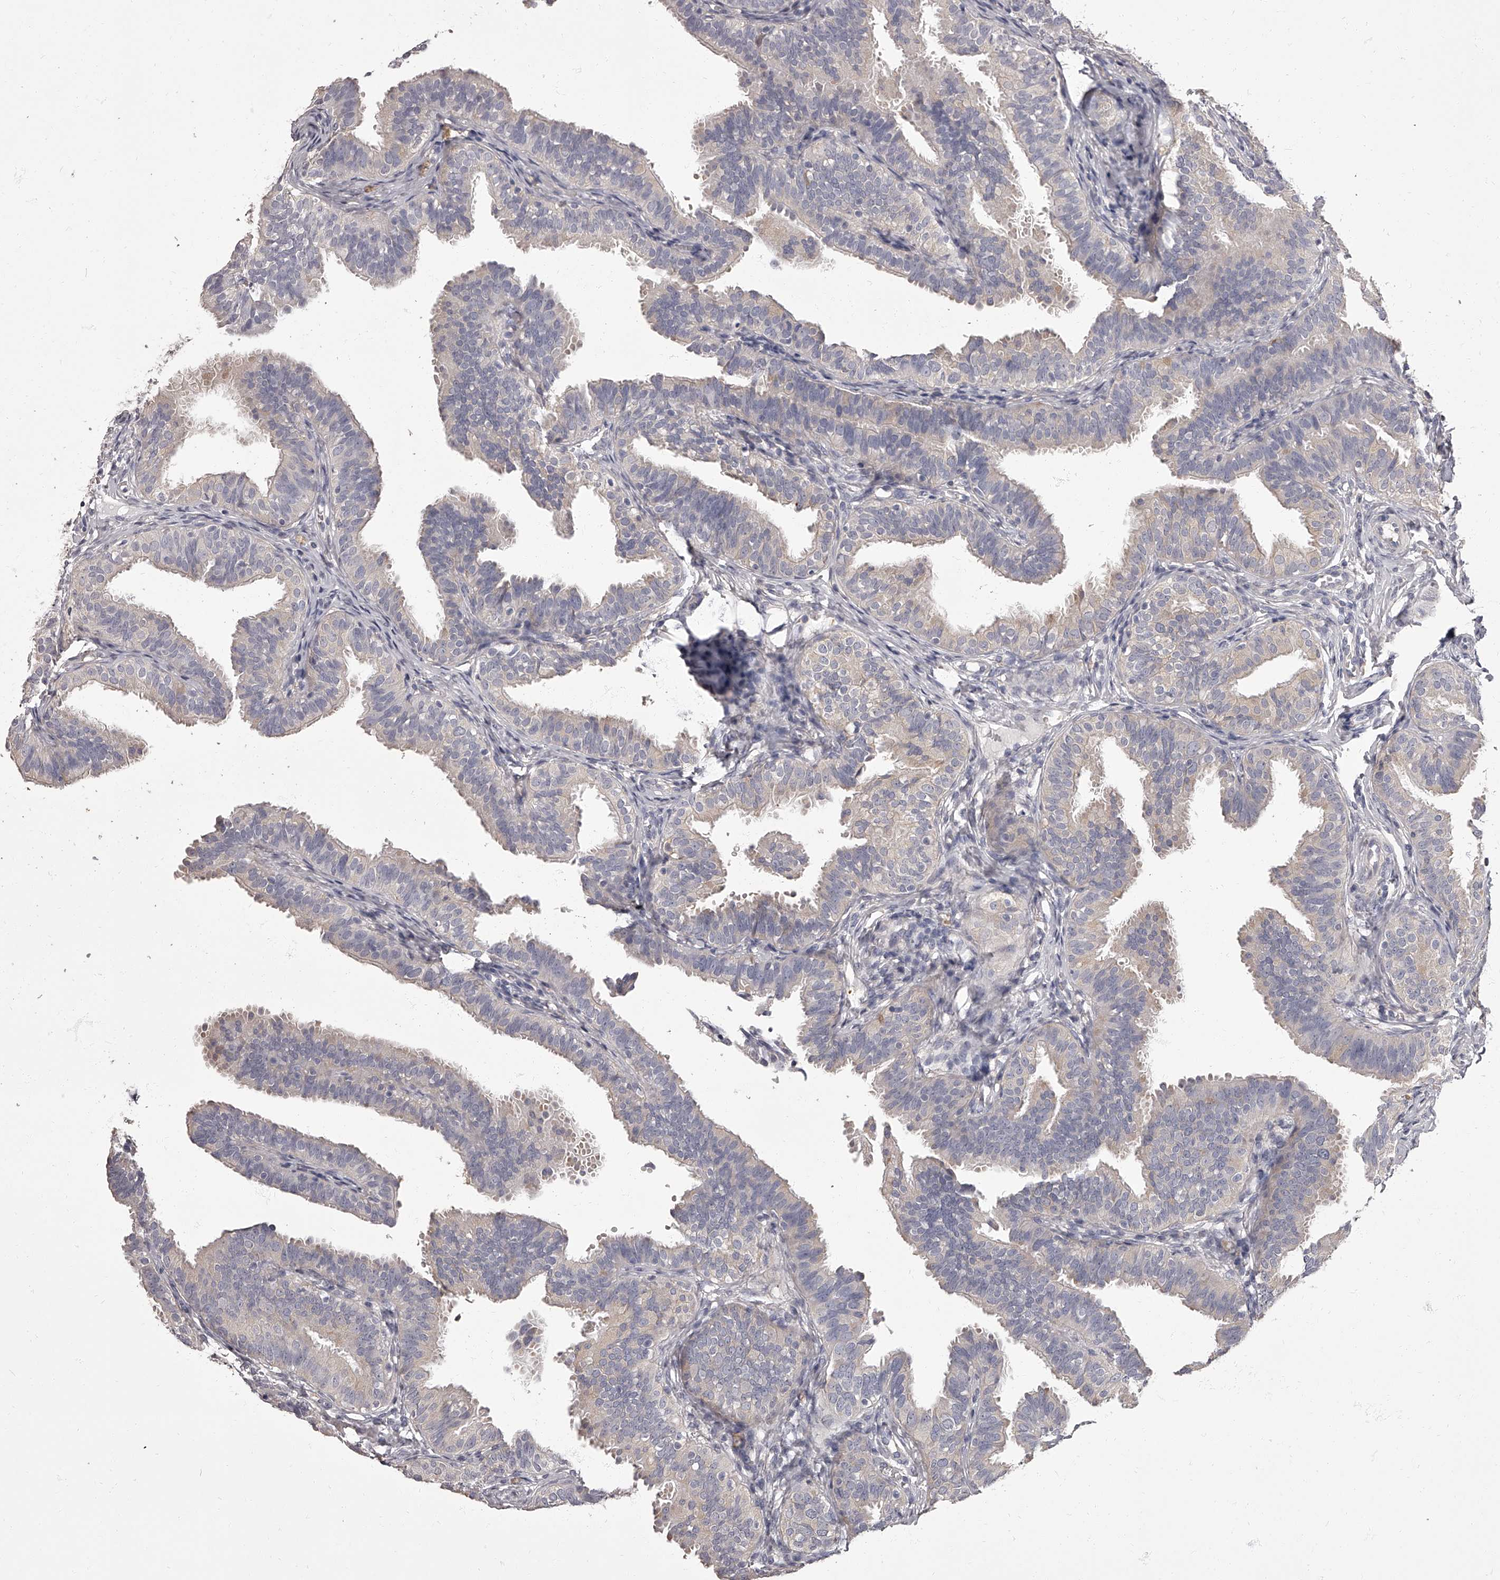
{"staining": {"intensity": "negative", "quantity": "none", "location": "none"}, "tissue": "fallopian tube", "cell_type": "Glandular cells", "image_type": "normal", "snomed": [{"axis": "morphology", "description": "Normal tissue, NOS"}, {"axis": "topography", "description": "Fallopian tube"}], "caption": "DAB immunohistochemical staining of normal fallopian tube reveals no significant positivity in glandular cells. Nuclei are stained in blue.", "gene": "APEH", "patient": {"sex": "female", "age": 35}}